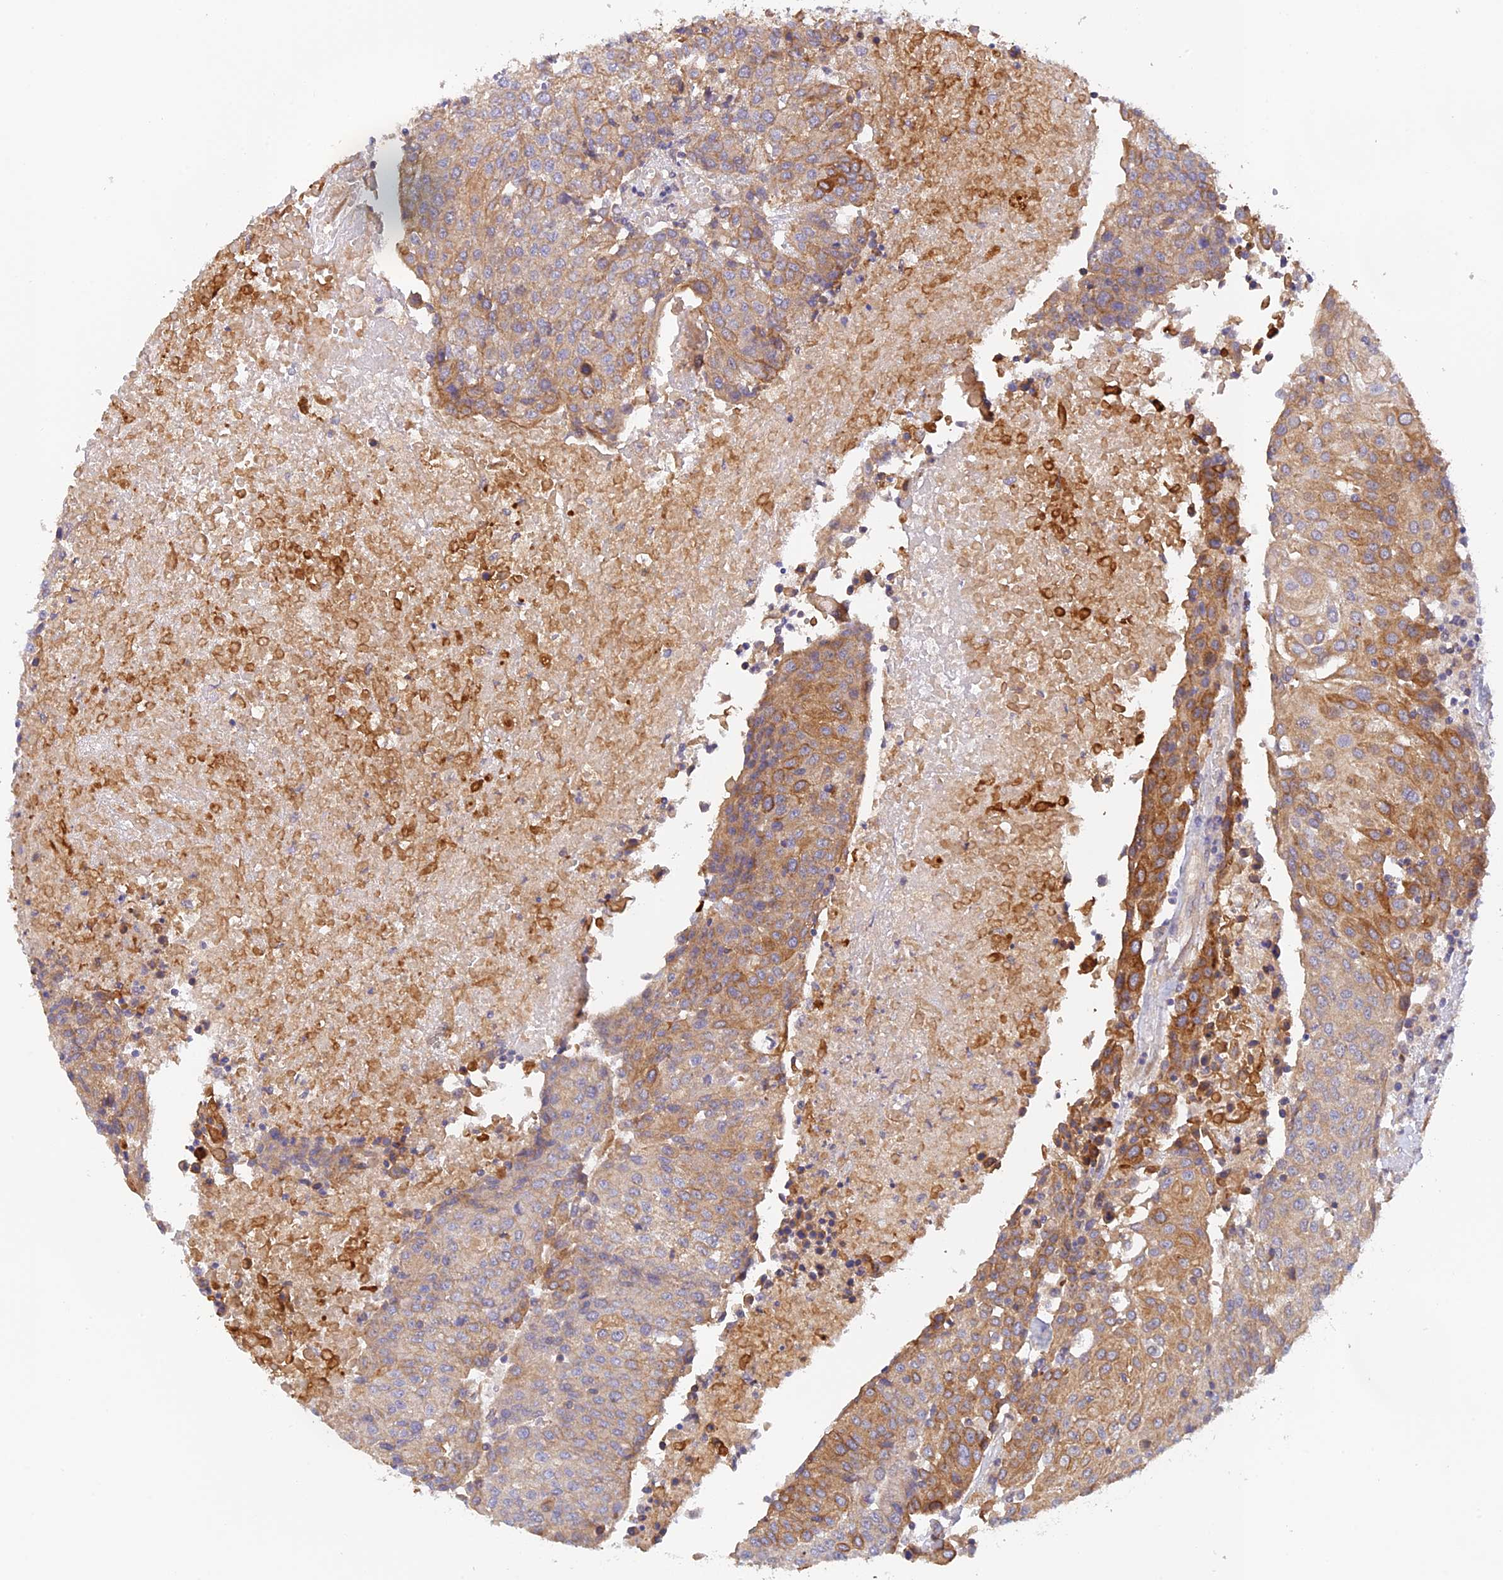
{"staining": {"intensity": "moderate", "quantity": "25%-75%", "location": "cytoplasmic/membranous"}, "tissue": "urothelial cancer", "cell_type": "Tumor cells", "image_type": "cancer", "snomed": [{"axis": "morphology", "description": "Urothelial carcinoma, High grade"}, {"axis": "topography", "description": "Urinary bladder"}], "caption": "IHC (DAB (3,3'-diaminobenzidine)) staining of urothelial cancer demonstrates moderate cytoplasmic/membranous protein positivity in approximately 25%-75% of tumor cells.", "gene": "MYO9A", "patient": {"sex": "female", "age": 85}}